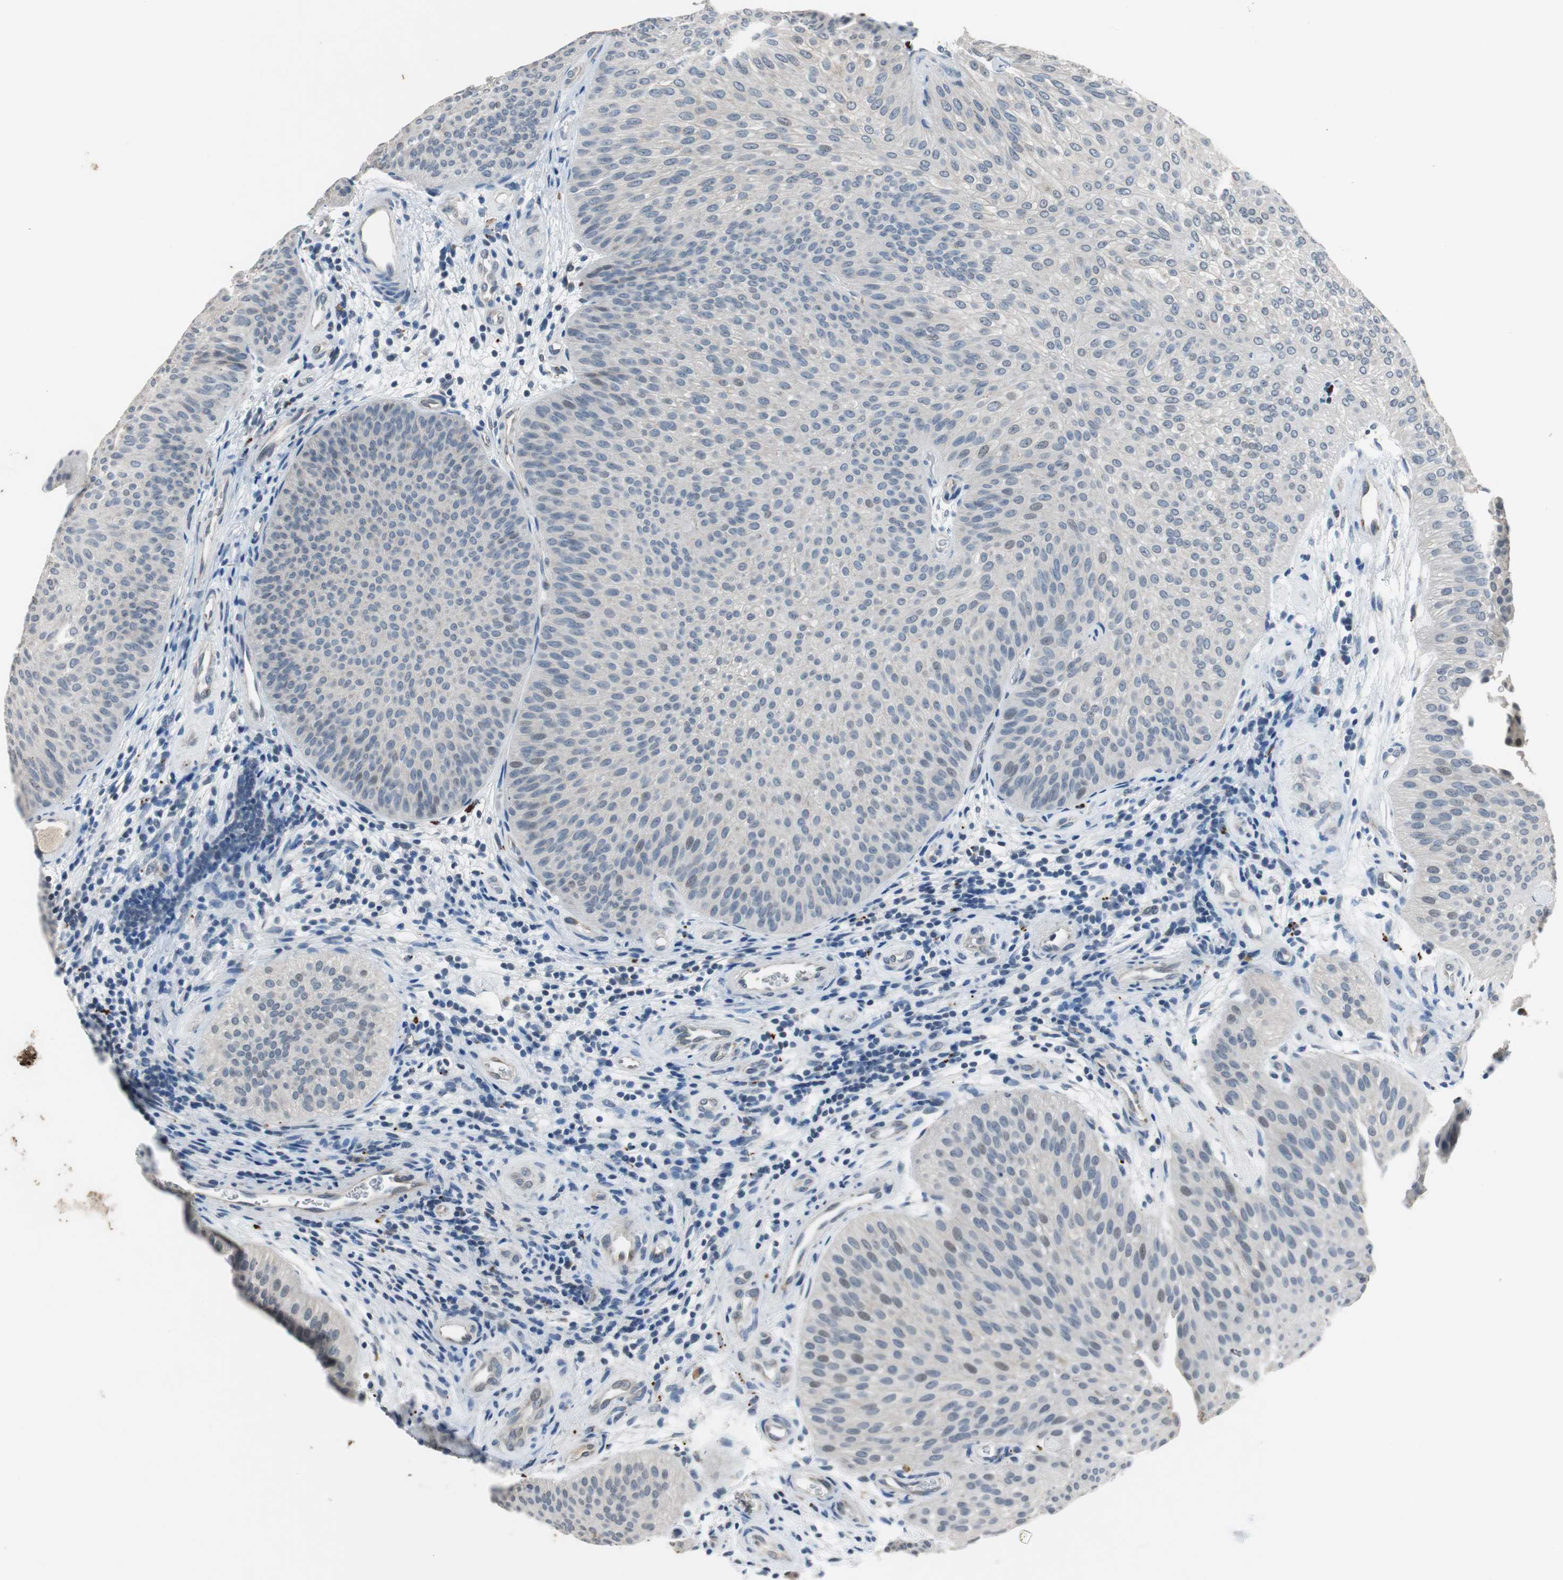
{"staining": {"intensity": "weak", "quantity": "<25%", "location": "cytoplasmic/membranous,nuclear"}, "tissue": "urothelial cancer", "cell_type": "Tumor cells", "image_type": "cancer", "snomed": [{"axis": "morphology", "description": "Urothelial carcinoma, Low grade"}, {"axis": "topography", "description": "Urinary bladder"}], "caption": "DAB immunohistochemical staining of urothelial carcinoma (low-grade) reveals no significant expression in tumor cells. Brightfield microscopy of immunohistochemistry stained with DAB (brown) and hematoxylin (blue), captured at high magnification.", "gene": "NLGN1", "patient": {"sex": "female", "age": 60}}